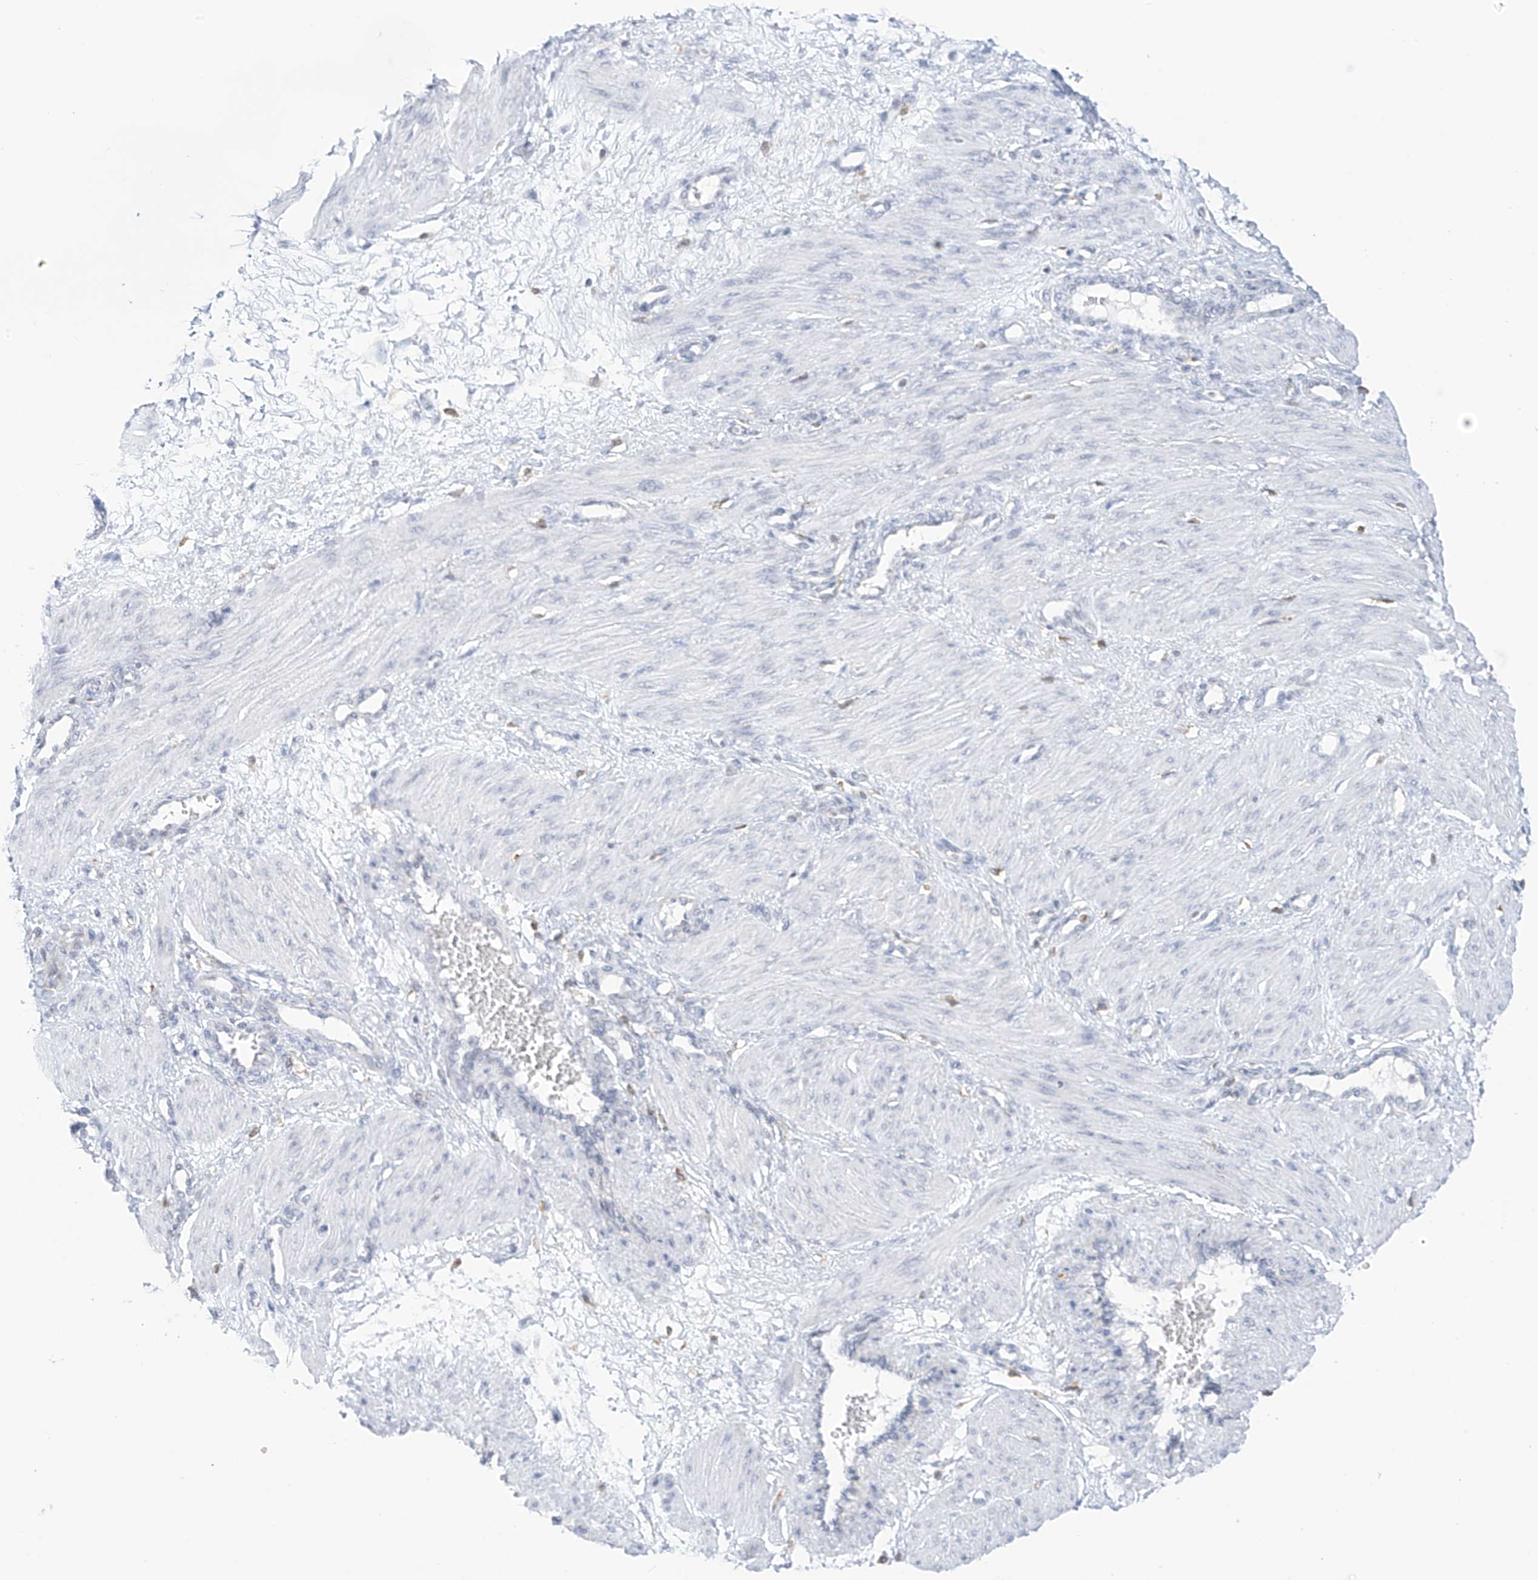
{"staining": {"intensity": "negative", "quantity": "none", "location": "none"}, "tissue": "smooth muscle", "cell_type": "Smooth muscle cells", "image_type": "normal", "snomed": [{"axis": "morphology", "description": "Normal tissue, NOS"}, {"axis": "topography", "description": "Endometrium"}], "caption": "DAB (3,3'-diaminobenzidine) immunohistochemical staining of normal human smooth muscle shows no significant staining in smooth muscle cells.", "gene": "TBXAS1", "patient": {"sex": "female", "age": 33}}